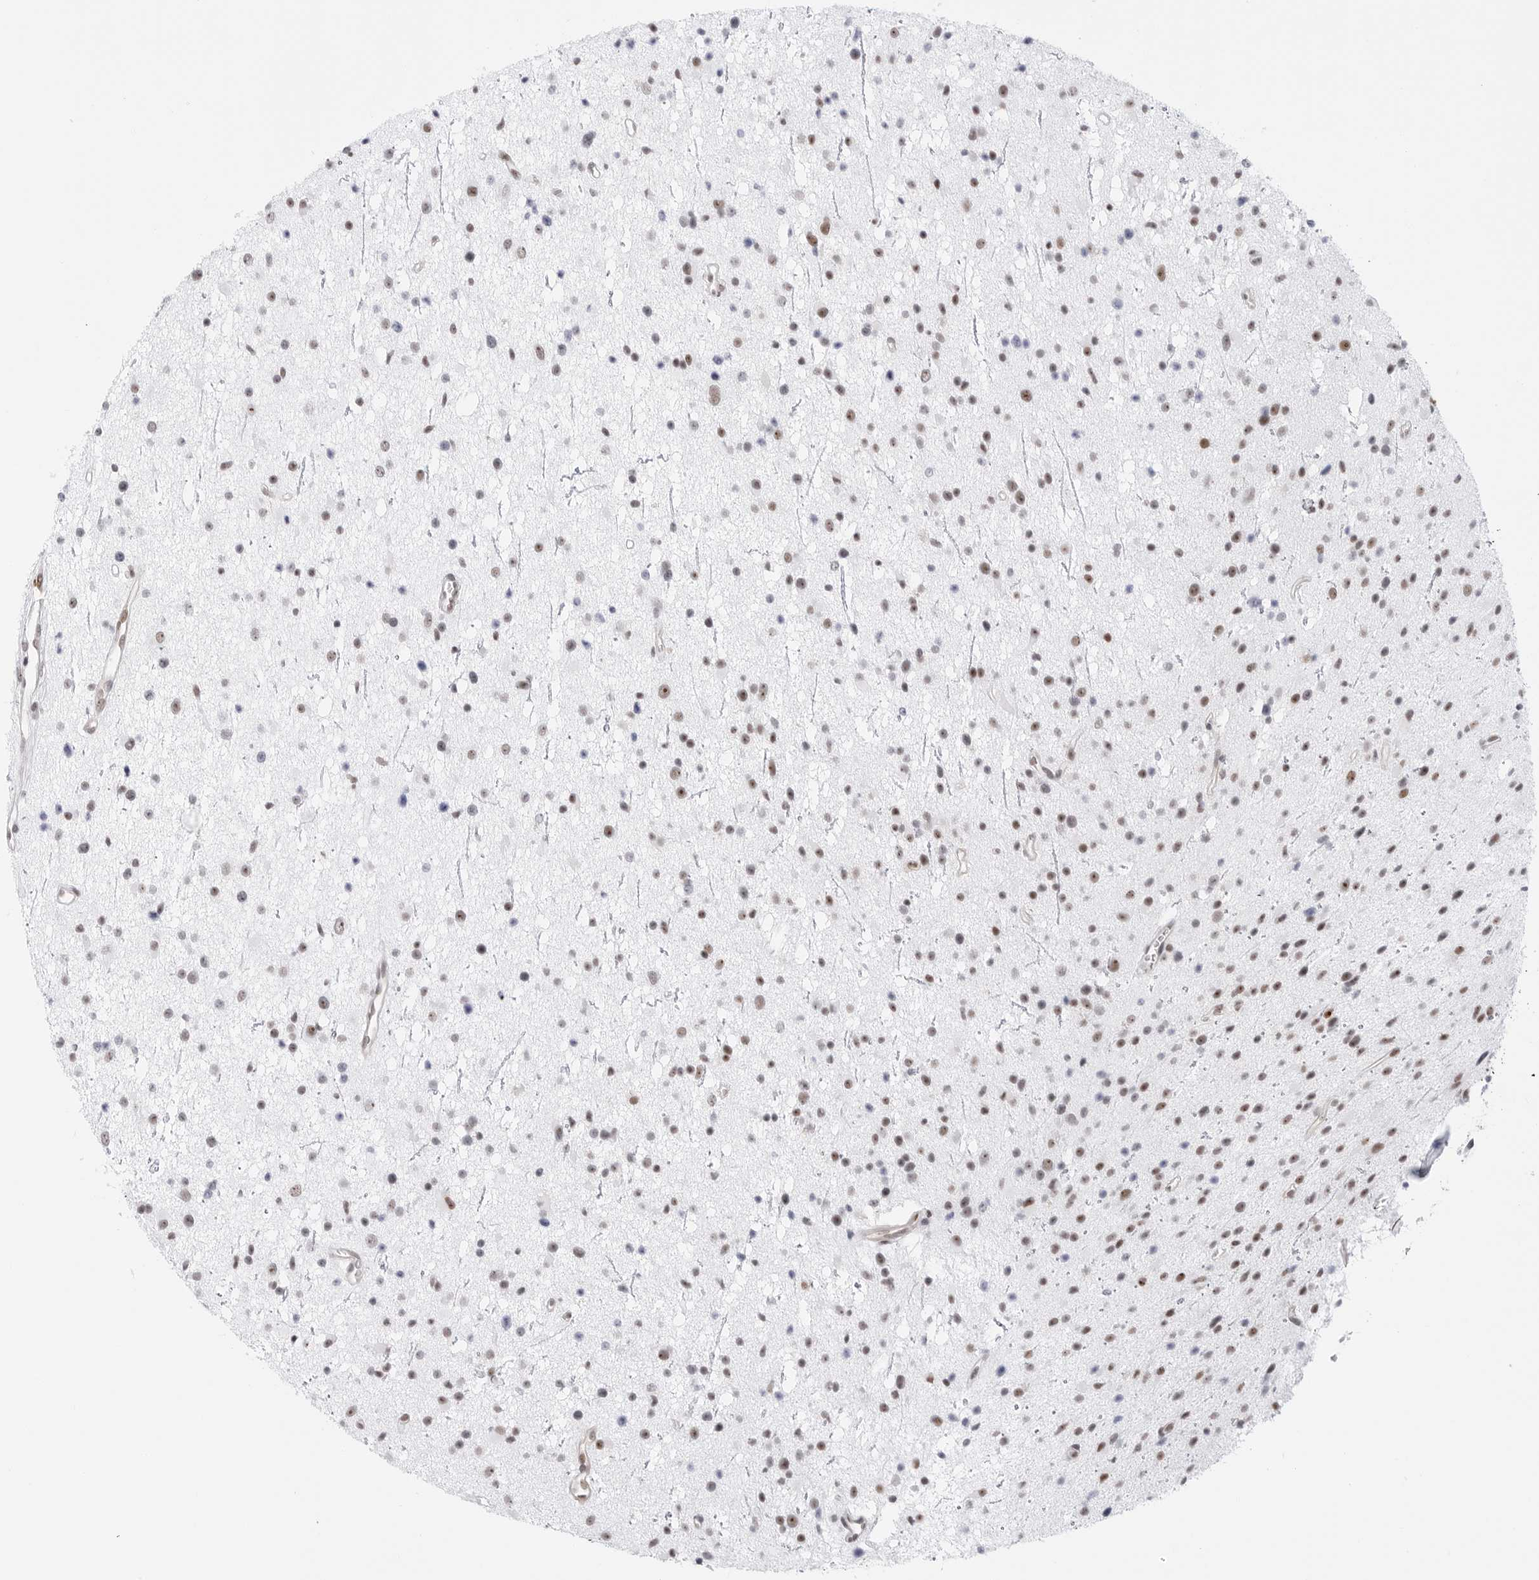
{"staining": {"intensity": "weak", "quantity": "25%-75%", "location": "nuclear"}, "tissue": "glioma", "cell_type": "Tumor cells", "image_type": "cancer", "snomed": [{"axis": "morphology", "description": "Glioma, malignant, Low grade"}, {"axis": "topography", "description": "Cerebral cortex"}], "caption": "Tumor cells show low levels of weak nuclear staining in approximately 25%-75% of cells in malignant glioma (low-grade).", "gene": "C1orf162", "patient": {"sex": "female", "age": 39}}